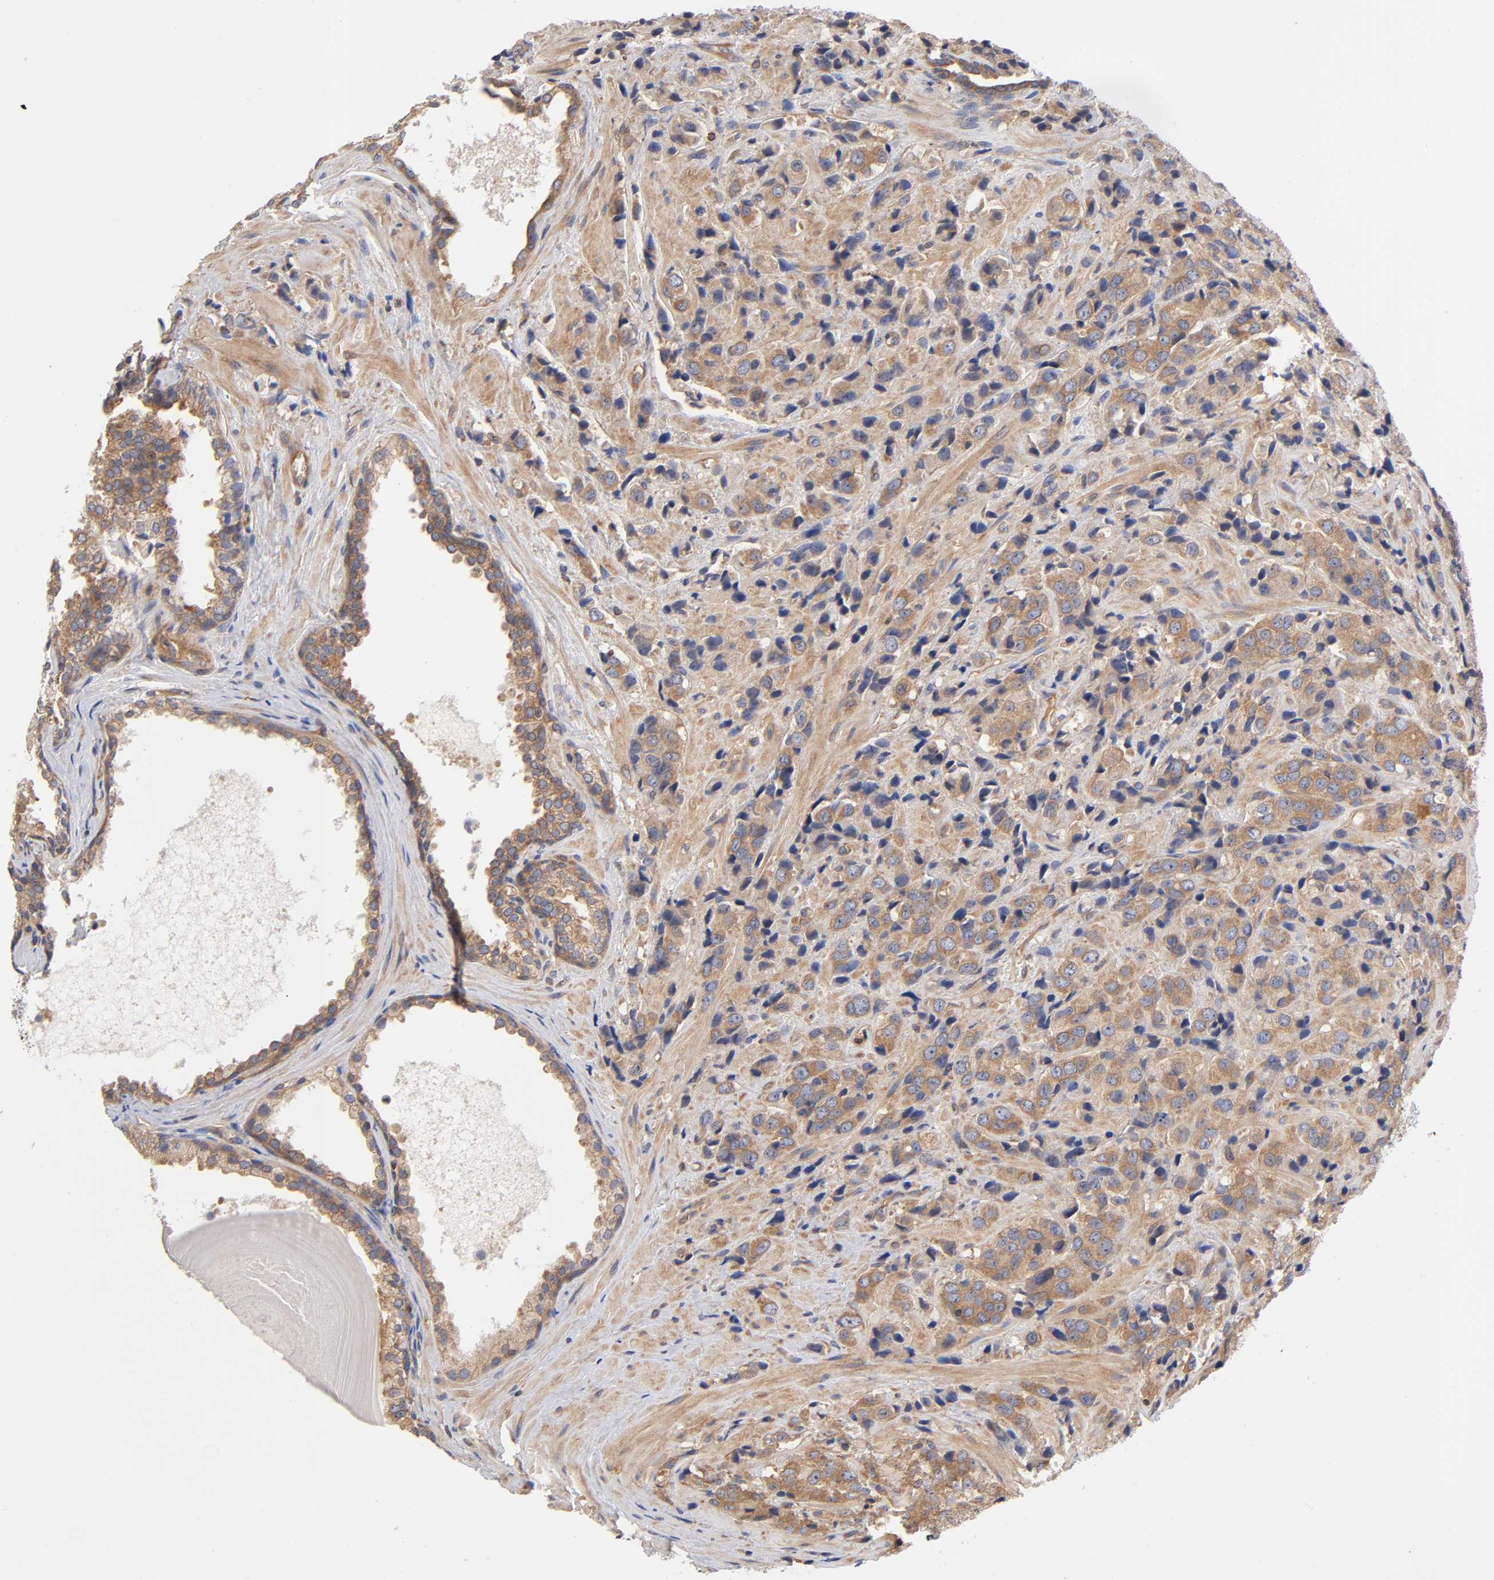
{"staining": {"intensity": "moderate", "quantity": ">75%", "location": "cytoplasmic/membranous"}, "tissue": "prostate cancer", "cell_type": "Tumor cells", "image_type": "cancer", "snomed": [{"axis": "morphology", "description": "Adenocarcinoma, High grade"}, {"axis": "topography", "description": "Prostate"}], "caption": "Immunohistochemistry image of neoplastic tissue: human prostate cancer (high-grade adenocarcinoma) stained using immunohistochemistry (IHC) exhibits medium levels of moderate protein expression localized specifically in the cytoplasmic/membranous of tumor cells, appearing as a cytoplasmic/membranous brown color.", "gene": "STRN3", "patient": {"sex": "male", "age": 70}}